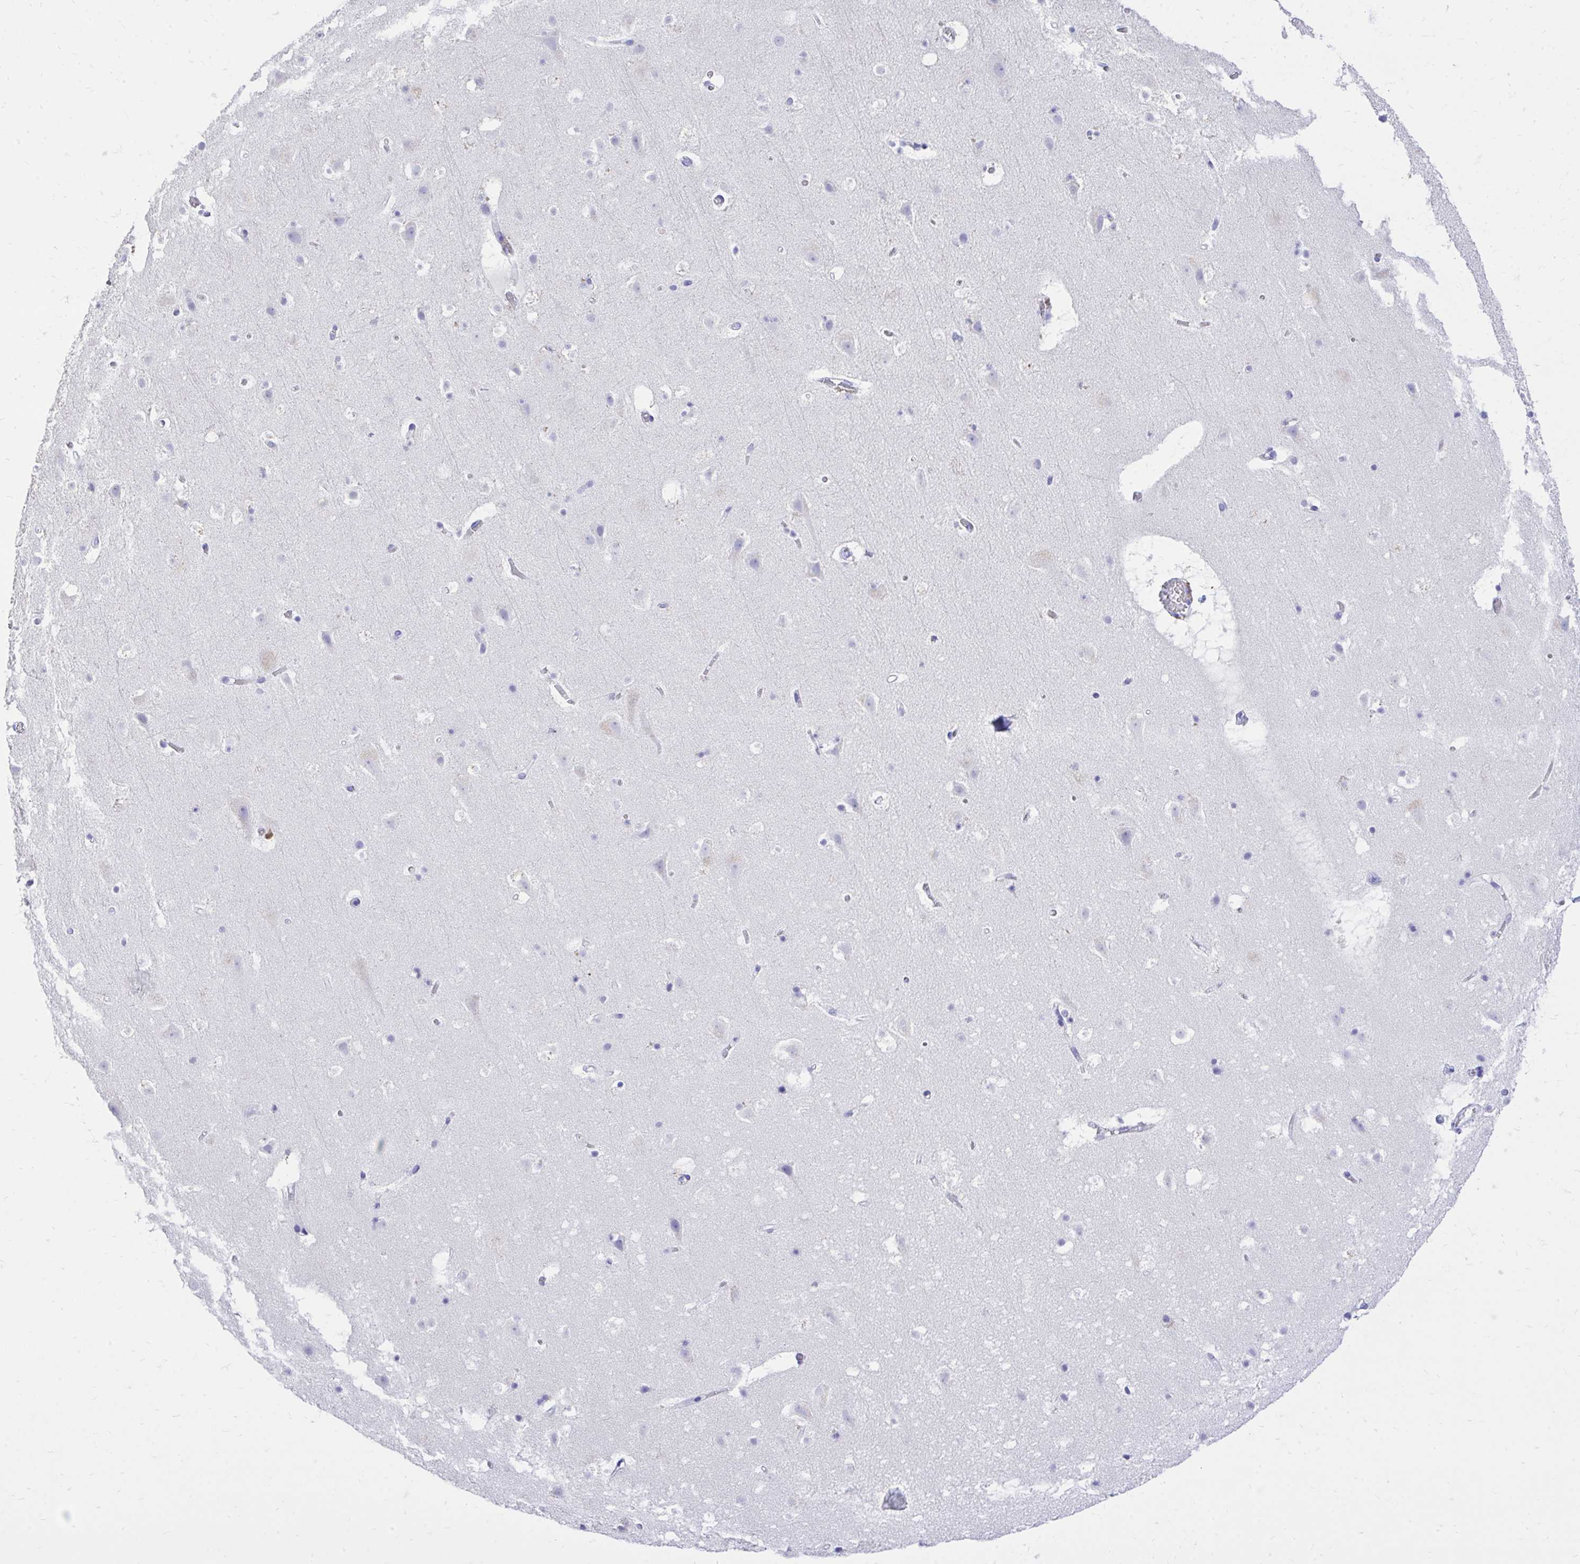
{"staining": {"intensity": "negative", "quantity": "none", "location": "none"}, "tissue": "cerebral cortex", "cell_type": "Endothelial cells", "image_type": "normal", "snomed": [{"axis": "morphology", "description": "Normal tissue, NOS"}, {"axis": "topography", "description": "Cerebral cortex"}], "caption": "Immunohistochemical staining of benign cerebral cortex exhibits no significant positivity in endothelial cells. Nuclei are stained in blue.", "gene": "MON1A", "patient": {"sex": "female", "age": 42}}